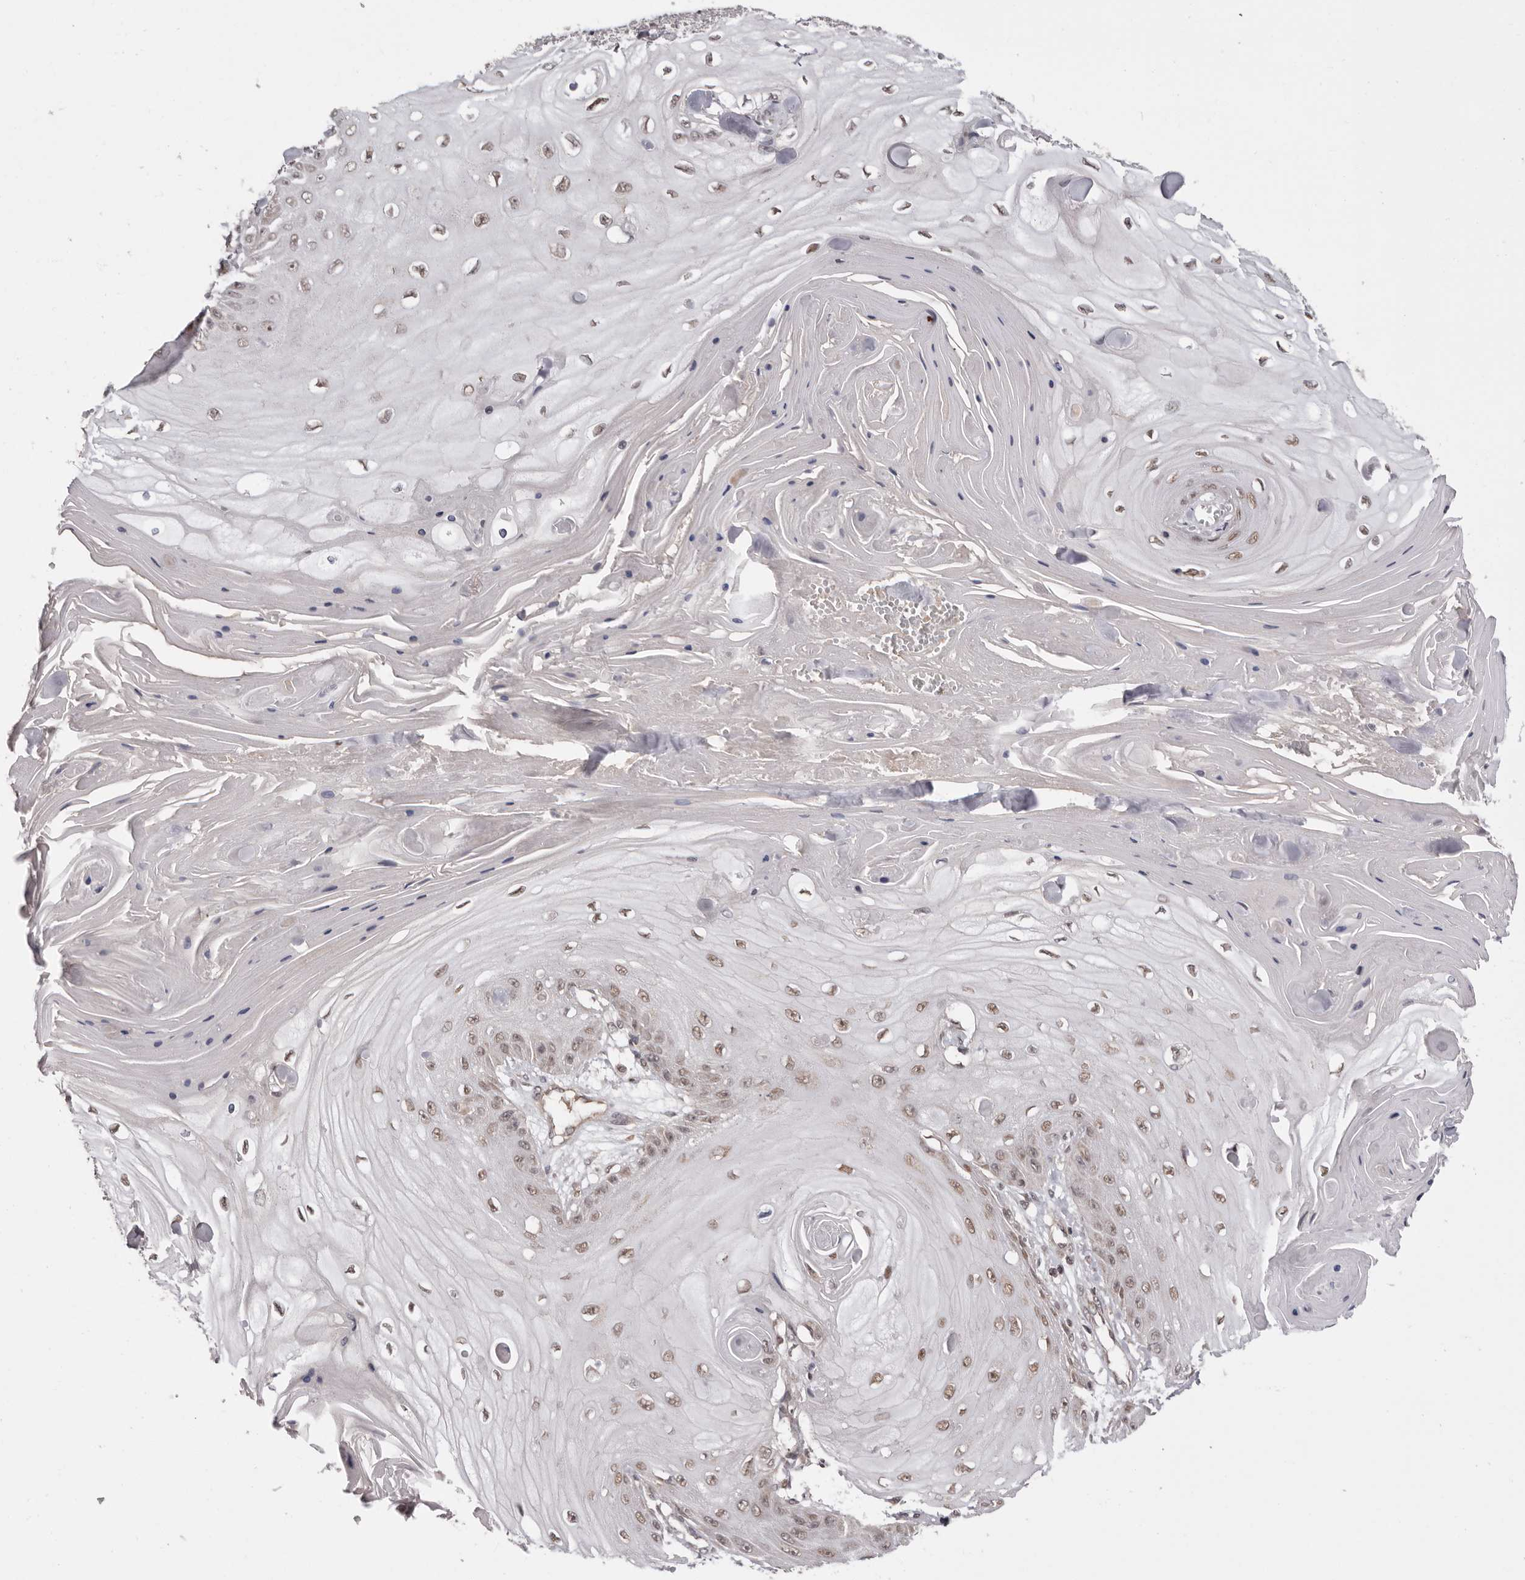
{"staining": {"intensity": "weak", "quantity": ">75%", "location": "nuclear"}, "tissue": "skin cancer", "cell_type": "Tumor cells", "image_type": "cancer", "snomed": [{"axis": "morphology", "description": "Squamous cell carcinoma, NOS"}, {"axis": "topography", "description": "Skin"}], "caption": "Approximately >75% of tumor cells in human skin cancer show weak nuclear protein expression as visualized by brown immunohistochemical staining.", "gene": "MOGAT2", "patient": {"sex": "male", "age": 74}}